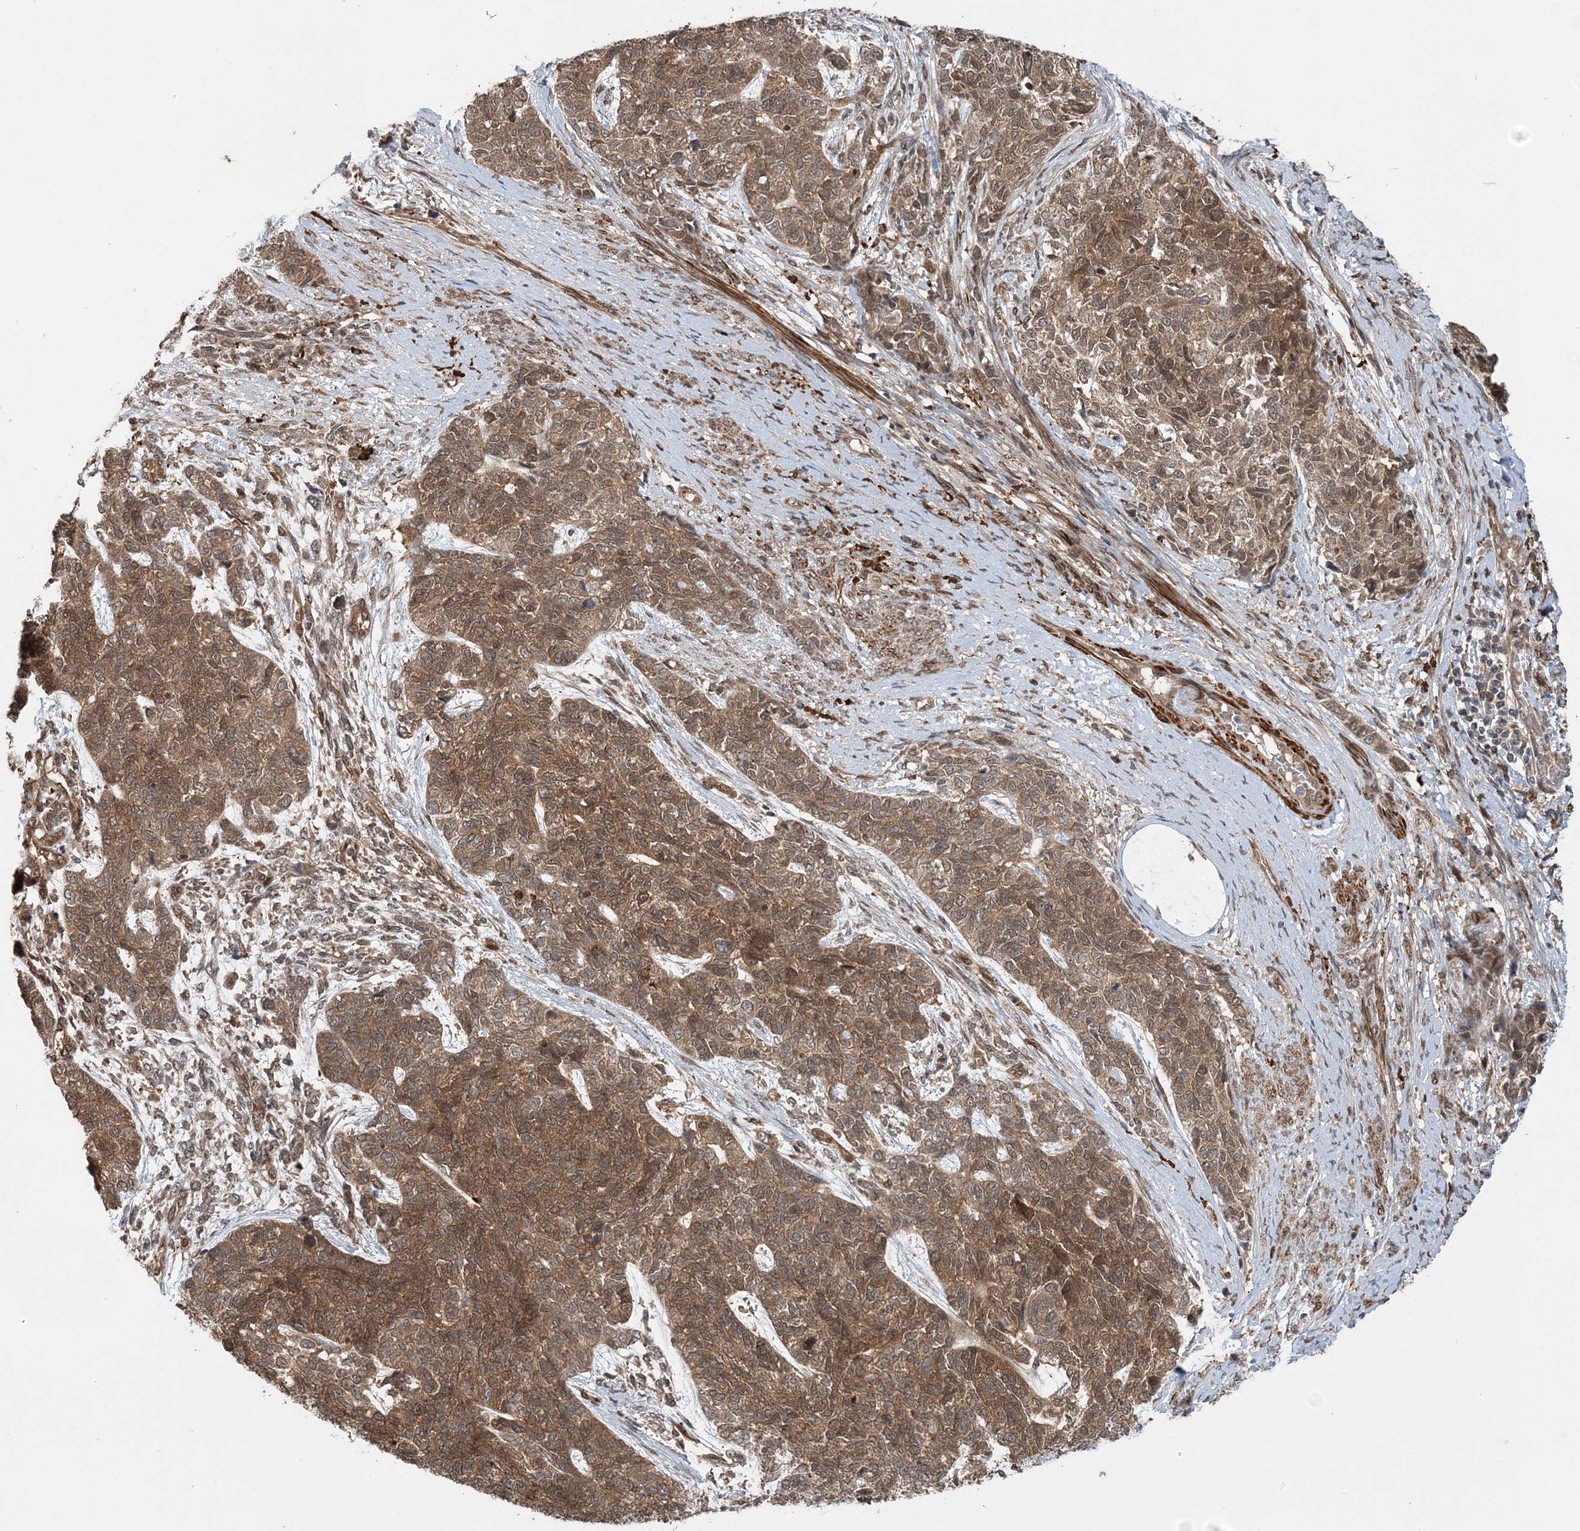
{"staining": {"intensity": "moderate", "quantity": ">75%", "location": "cytoplasmic/membranous,nuclear"}, "tissue": "cervical cancer", "cell_type": "Tumor cells", "image_type": "cancer", "snomed": [{"axis": "morphology", "description": "Squamous cell carcinoma, NOS"}, {"axis": "topography", "description": "Cervix"}], "caption": "Cervical cancer (squamous cell carcinoma) was stained to show a protein in brown. There is medium levels of moderate cytoplasmic/membranous and nuclear staining in approximately >75% of tumor cells.", "gene": "UBTD2", "patient": {"sex": "female", "age": 63}}